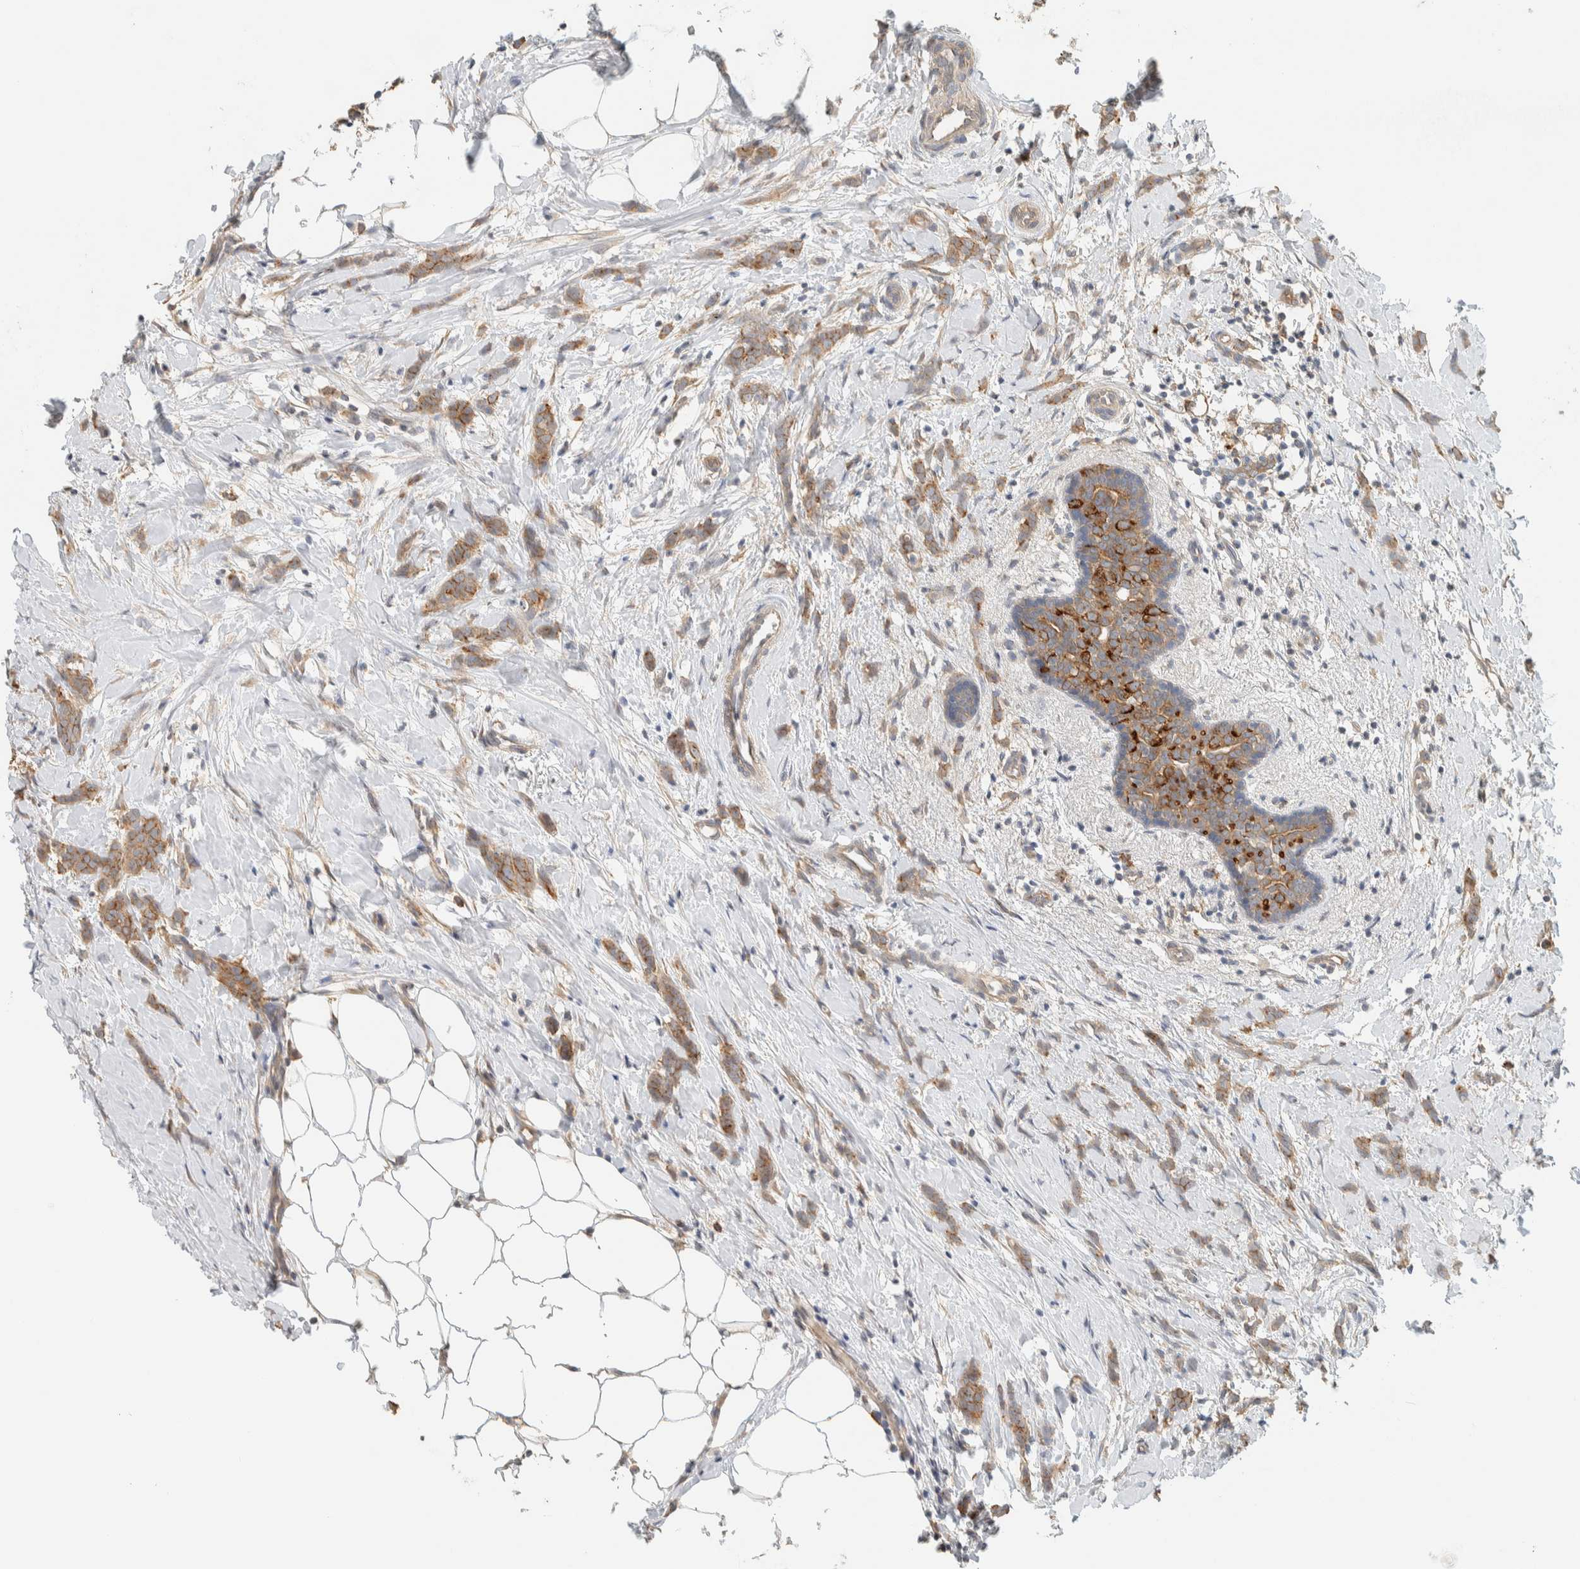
{"staining": {"intensity": "moderate", "quantity": ">75%", "location": "cytoplasmic/membranous"}, "tissue": "breast cancer", "cell_type": "Tumor cells", "image_type": "cancer", "snomed": [{"axis": "morphology", "description": "Lobular carcinoma, in situ"}, {"axis": "morphology", "description": "Lobular carcinoma"}, {"axis": "topography", "description": "Breast"}], "caption": "Immunohistochemistry image of neoplastic tissue: breast lobular carcinoma in situ stained using immunohistochemistry (IHC) shows medium levels of moderate protein expression localized specifically in the cytoplasmic/membranous of tumor cells, appearing as a cytoplasmic/membranous brown color.", "gene": "RAB11FIP1", "patient": {"sex": "female", "age": 41}}